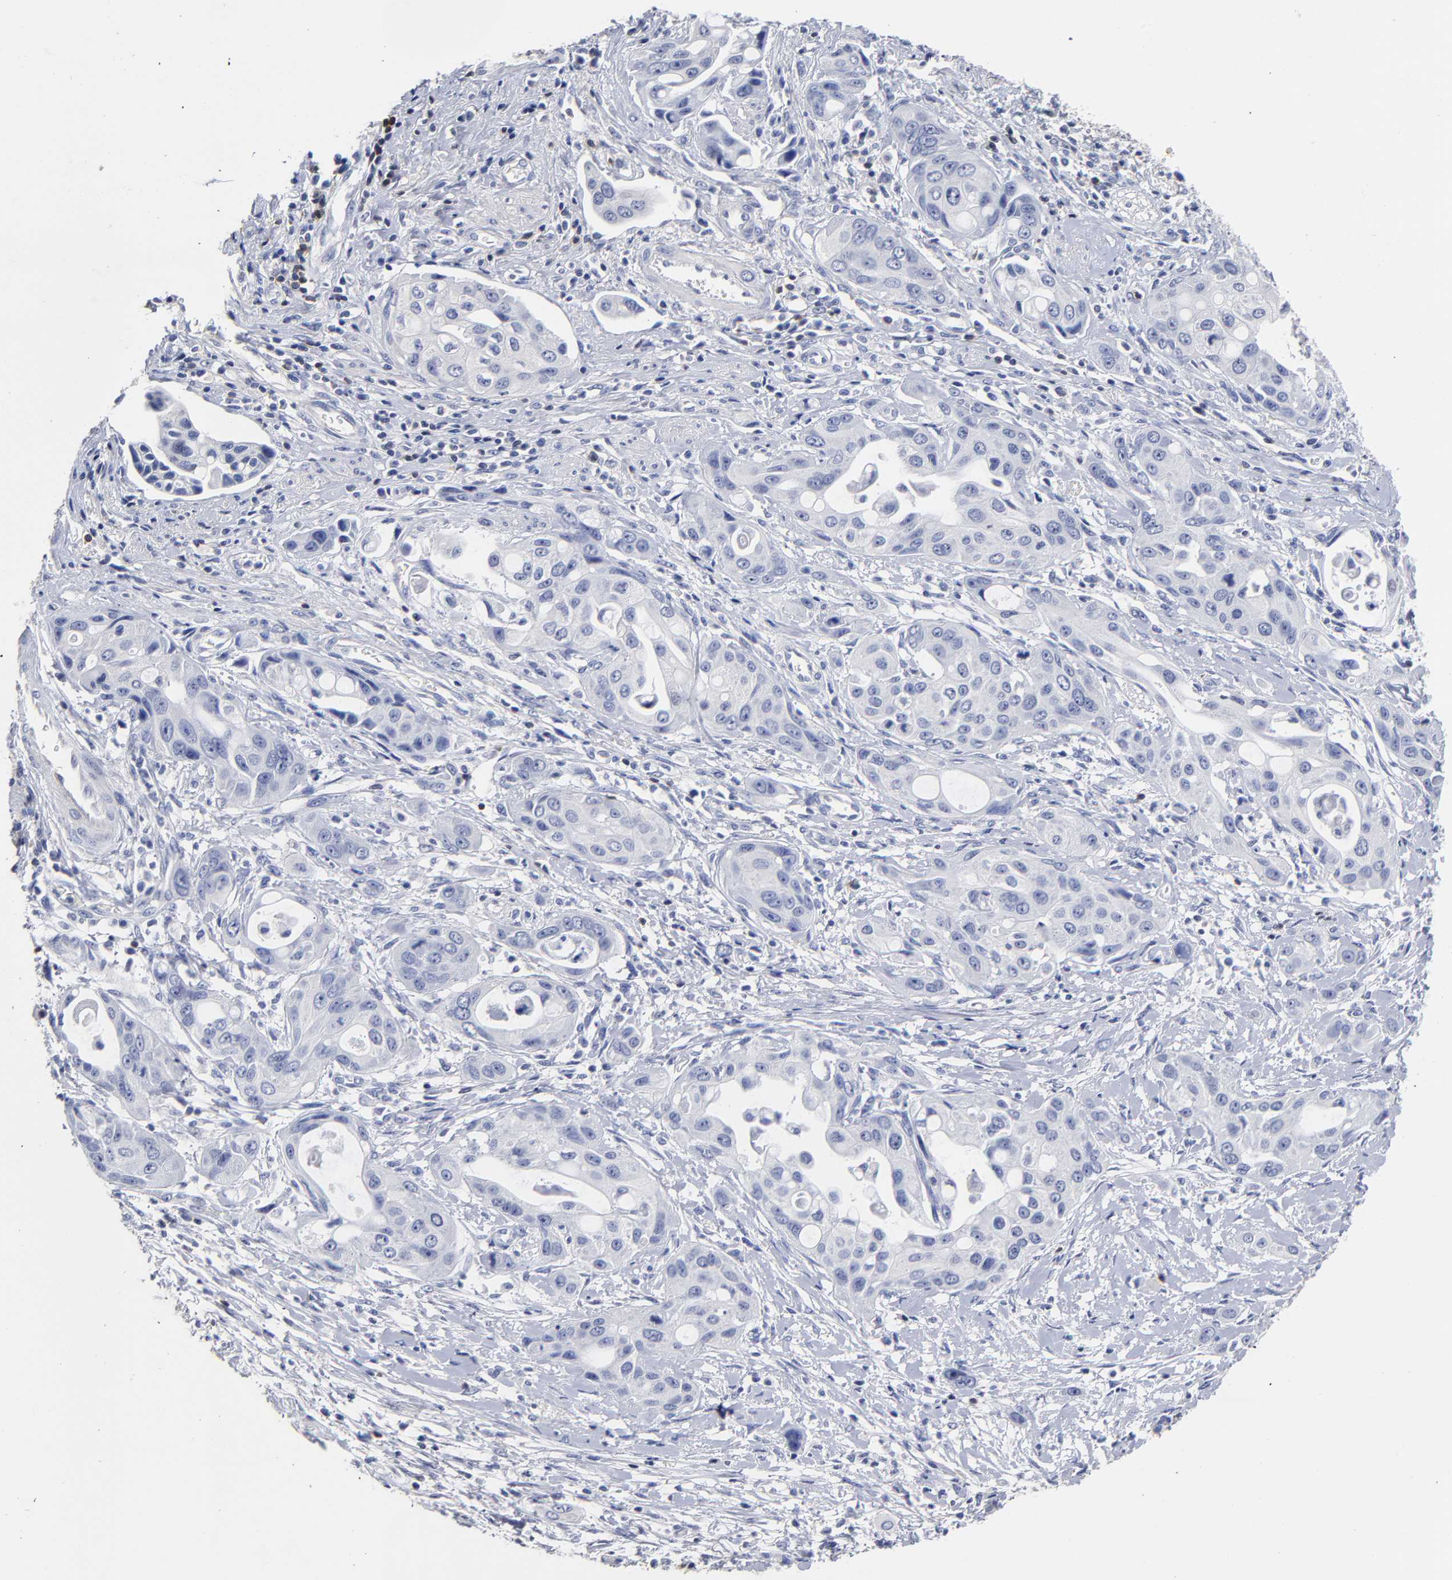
{"staining": {"intensity": "negative", "quantity": "none", "location": "none"}, "tissue": "pancreatic cancer", "cell_type": "Tumor cells", "image_type": "cancer", "snomed": [{"axis": "morphology", "description": "Adenocarcinoma, NOS"}, {"axis": "topography", "description": "Pancreas"}], "caption": "Immunohistochemistry (IHC) histopathology image of human pancreatic cancer stained for a protein (brown), which reveals no staining in tumor cells. (DAB (3,3'-diaminobenzidine) immunohistochemistry with hematoxylin counter stain).", "gene": "TRAT1", "patient": {"sex": "female", "age": 60}}